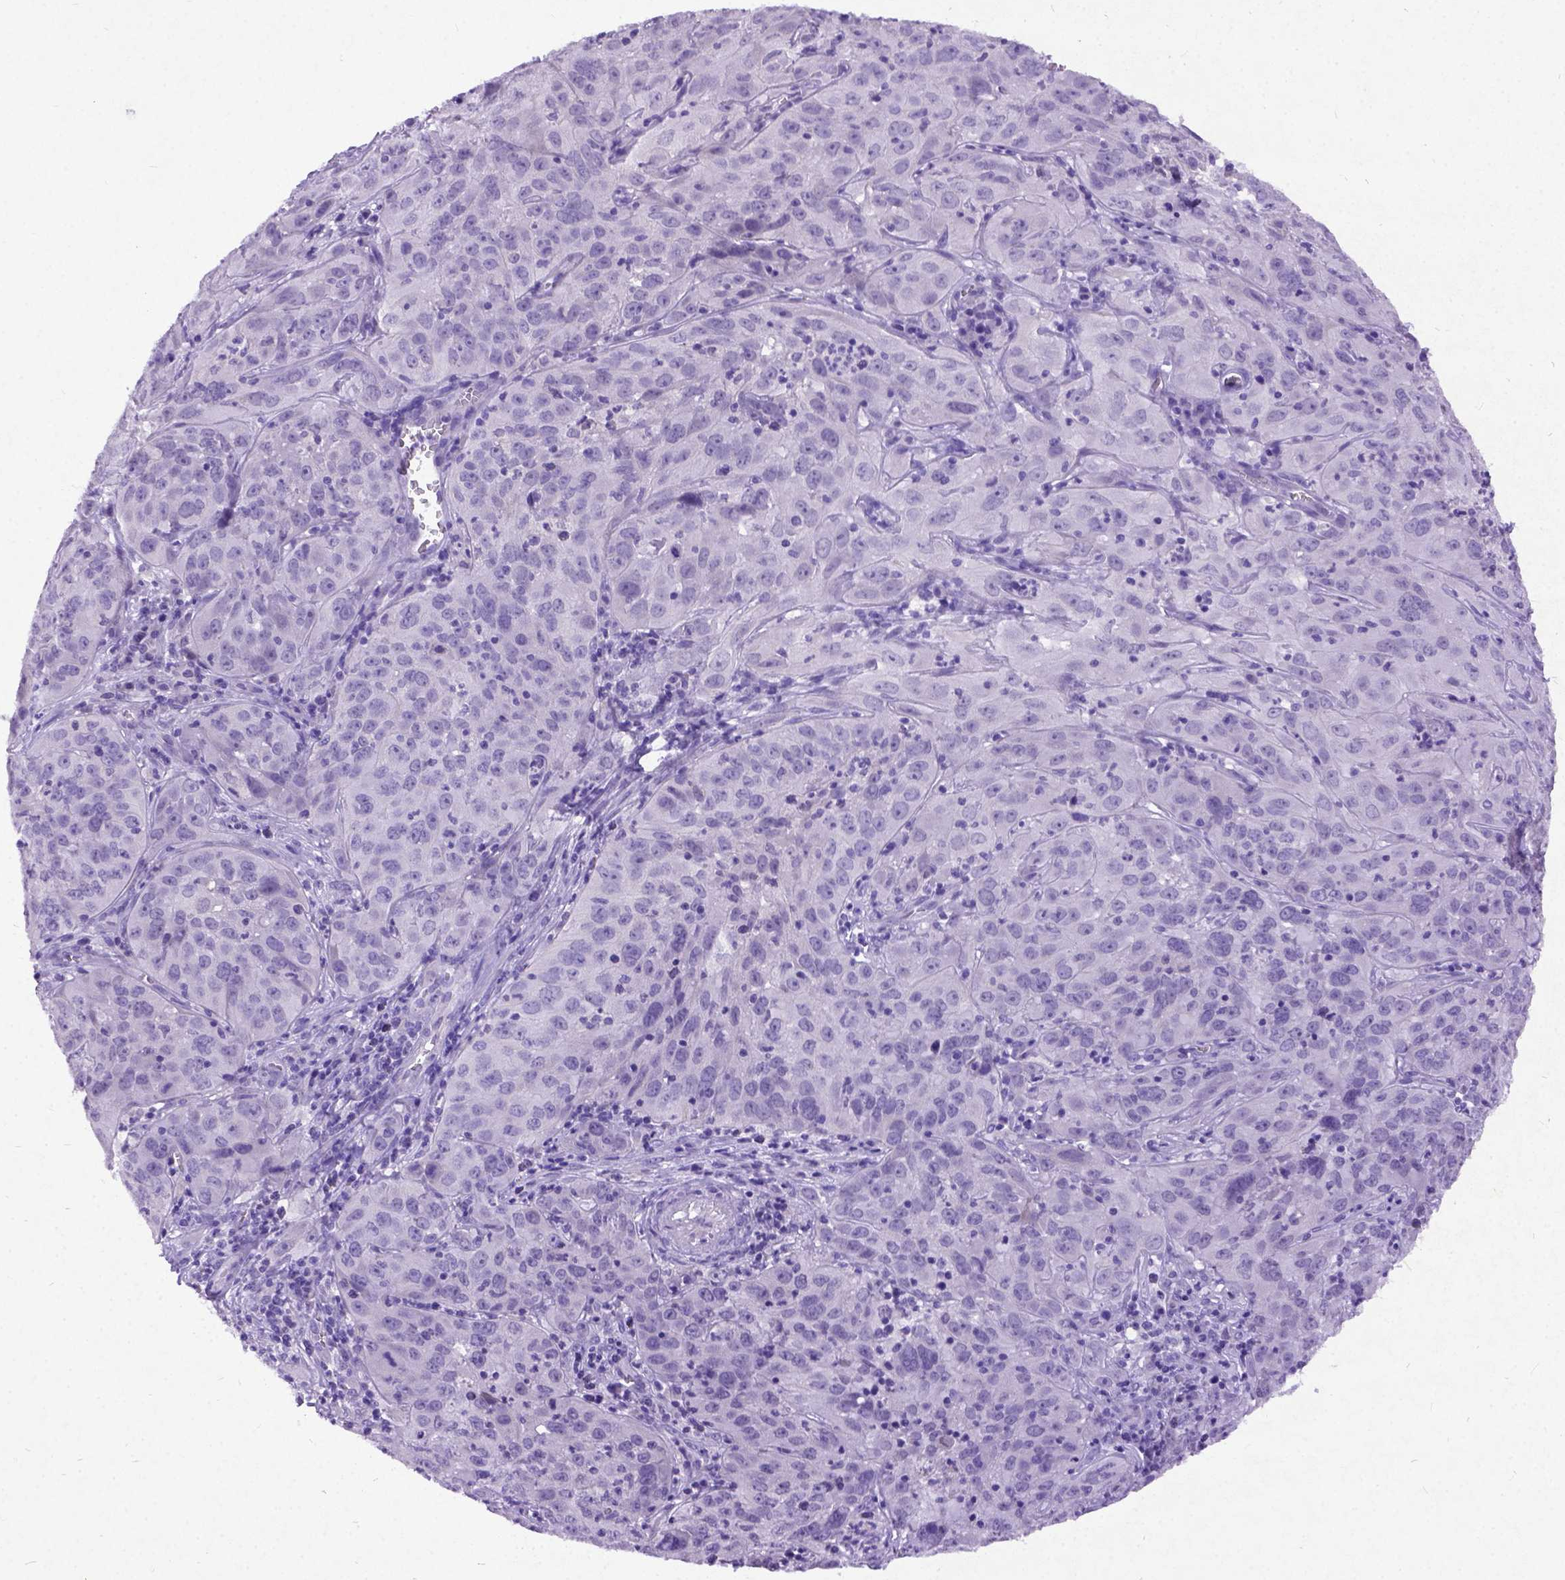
{"staining": {"intensity": "negative", "quantity": "none", "location": "none"}, "tissue": "cervical cancer", "cell_type": "Tumor cells", "image_type": "cancer", "snomed": [{"axis": "morphology", "description": "Squamous cell carcinoma, NOS"}, {"axis": "topography", "description": "Cervix"}], "caption": "Immunohistochemistry of cervical squamous cell carcinoma demonstrates no staining in tumor cells. (Brightfield microscopy of DAB immunohistochemistry (IHC) at high magnification).", "gene": "NEUROD4", "patient": {"sex": "female", "age": 32}}